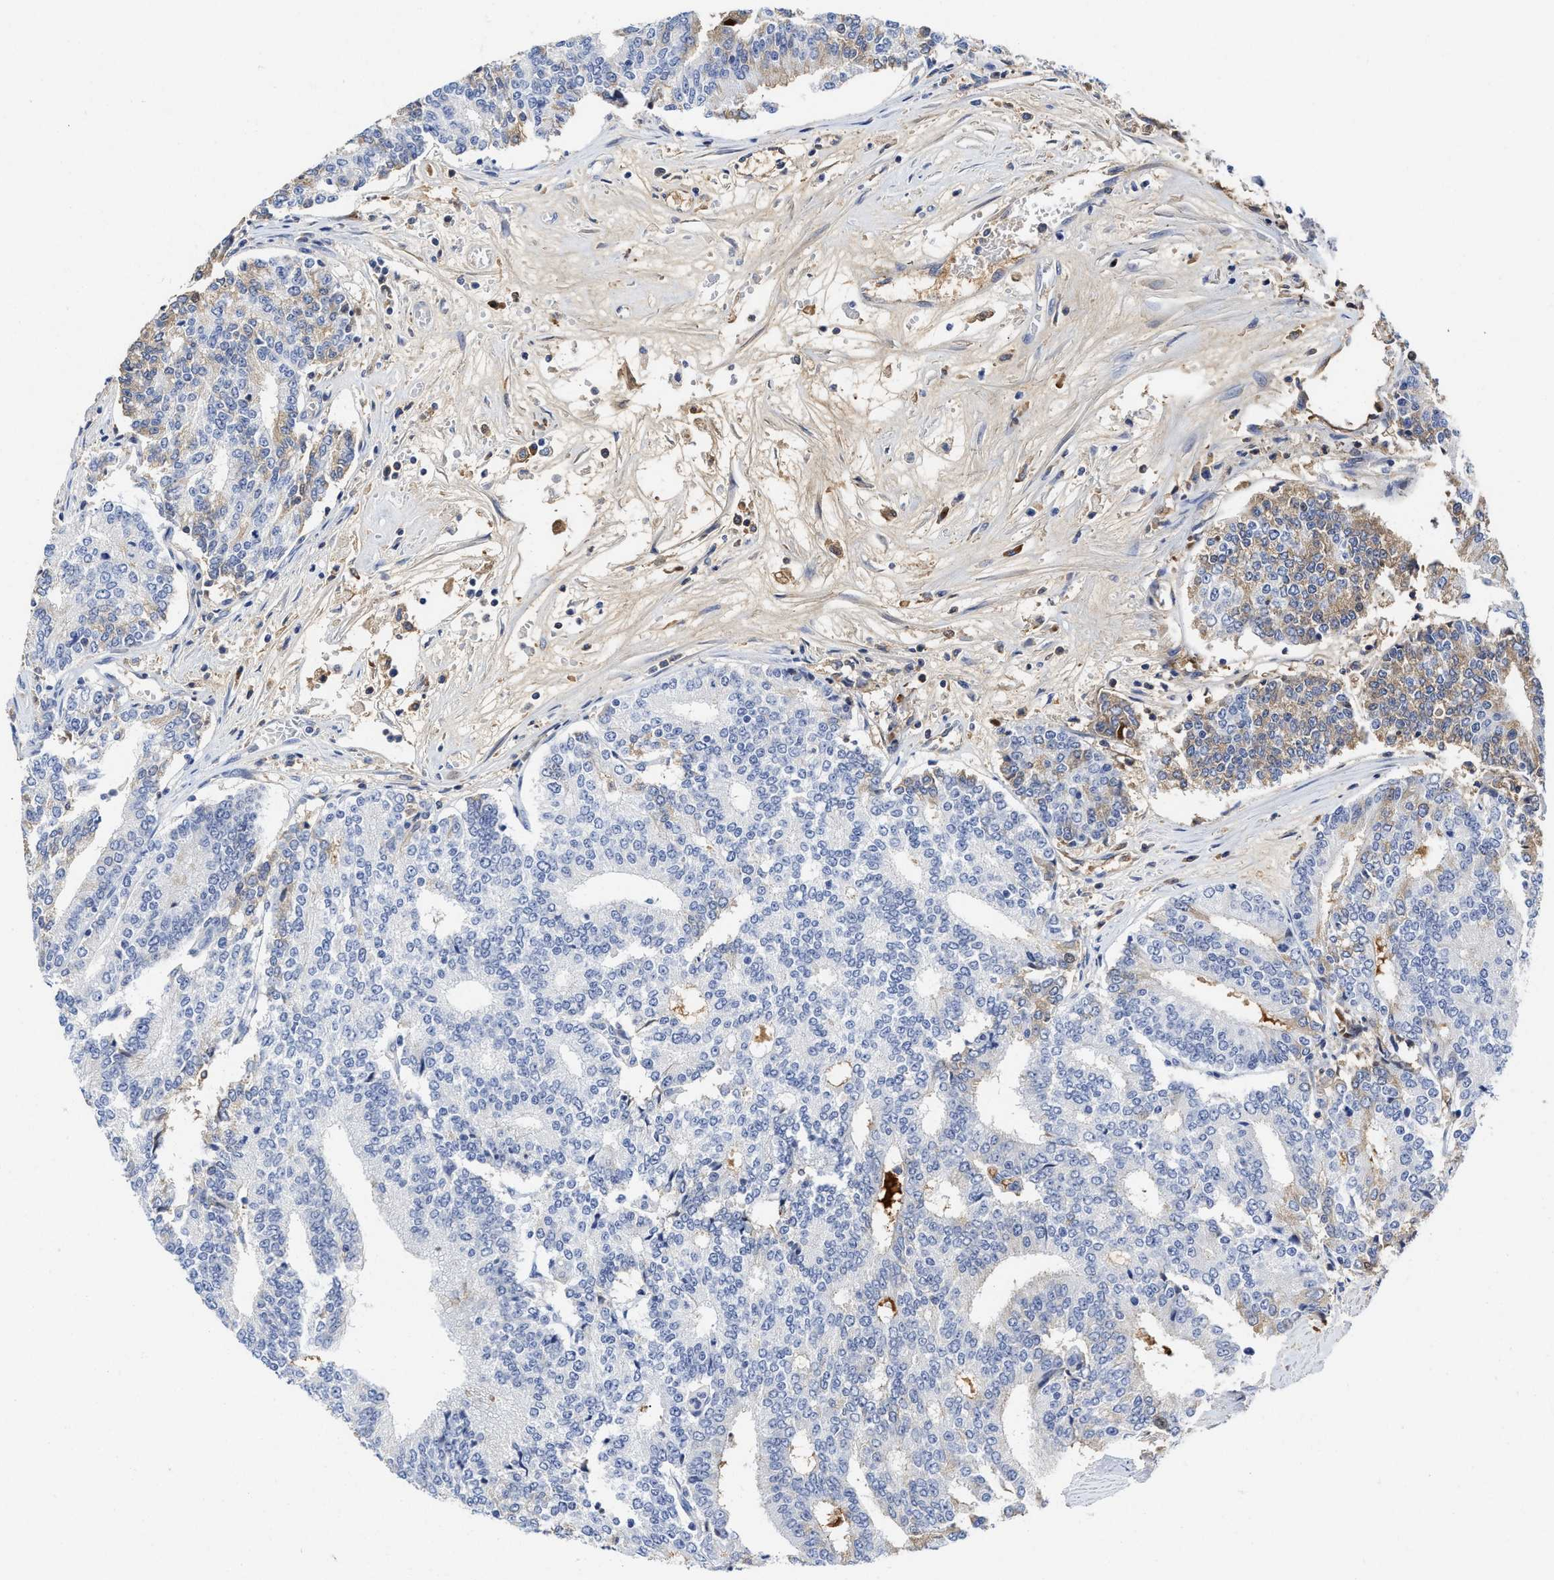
{"staining": {"intensity": "negative", "quantity": "none", "location": "none"}, "tissue": "prostate cancer", "cell_type": "Tumor cells", "image_type": "cancer", "snomed": [{"axis": "morphology", "description": "Normal tissue, NOS"}, {"axis": "morphology", "description": "Adenocarcinoma, High grade"}, {"axis": "topography", "description": "Prostate"}, {"axis": "topography", "description": "Seminal veicle"}], "caption": "A photomicrograph of human prostate cancer (high-grade adenocarcinoma) is negative for staining in tumor cells.", "gene": "C2", "patient": {"sex": "male", "age": 55}}